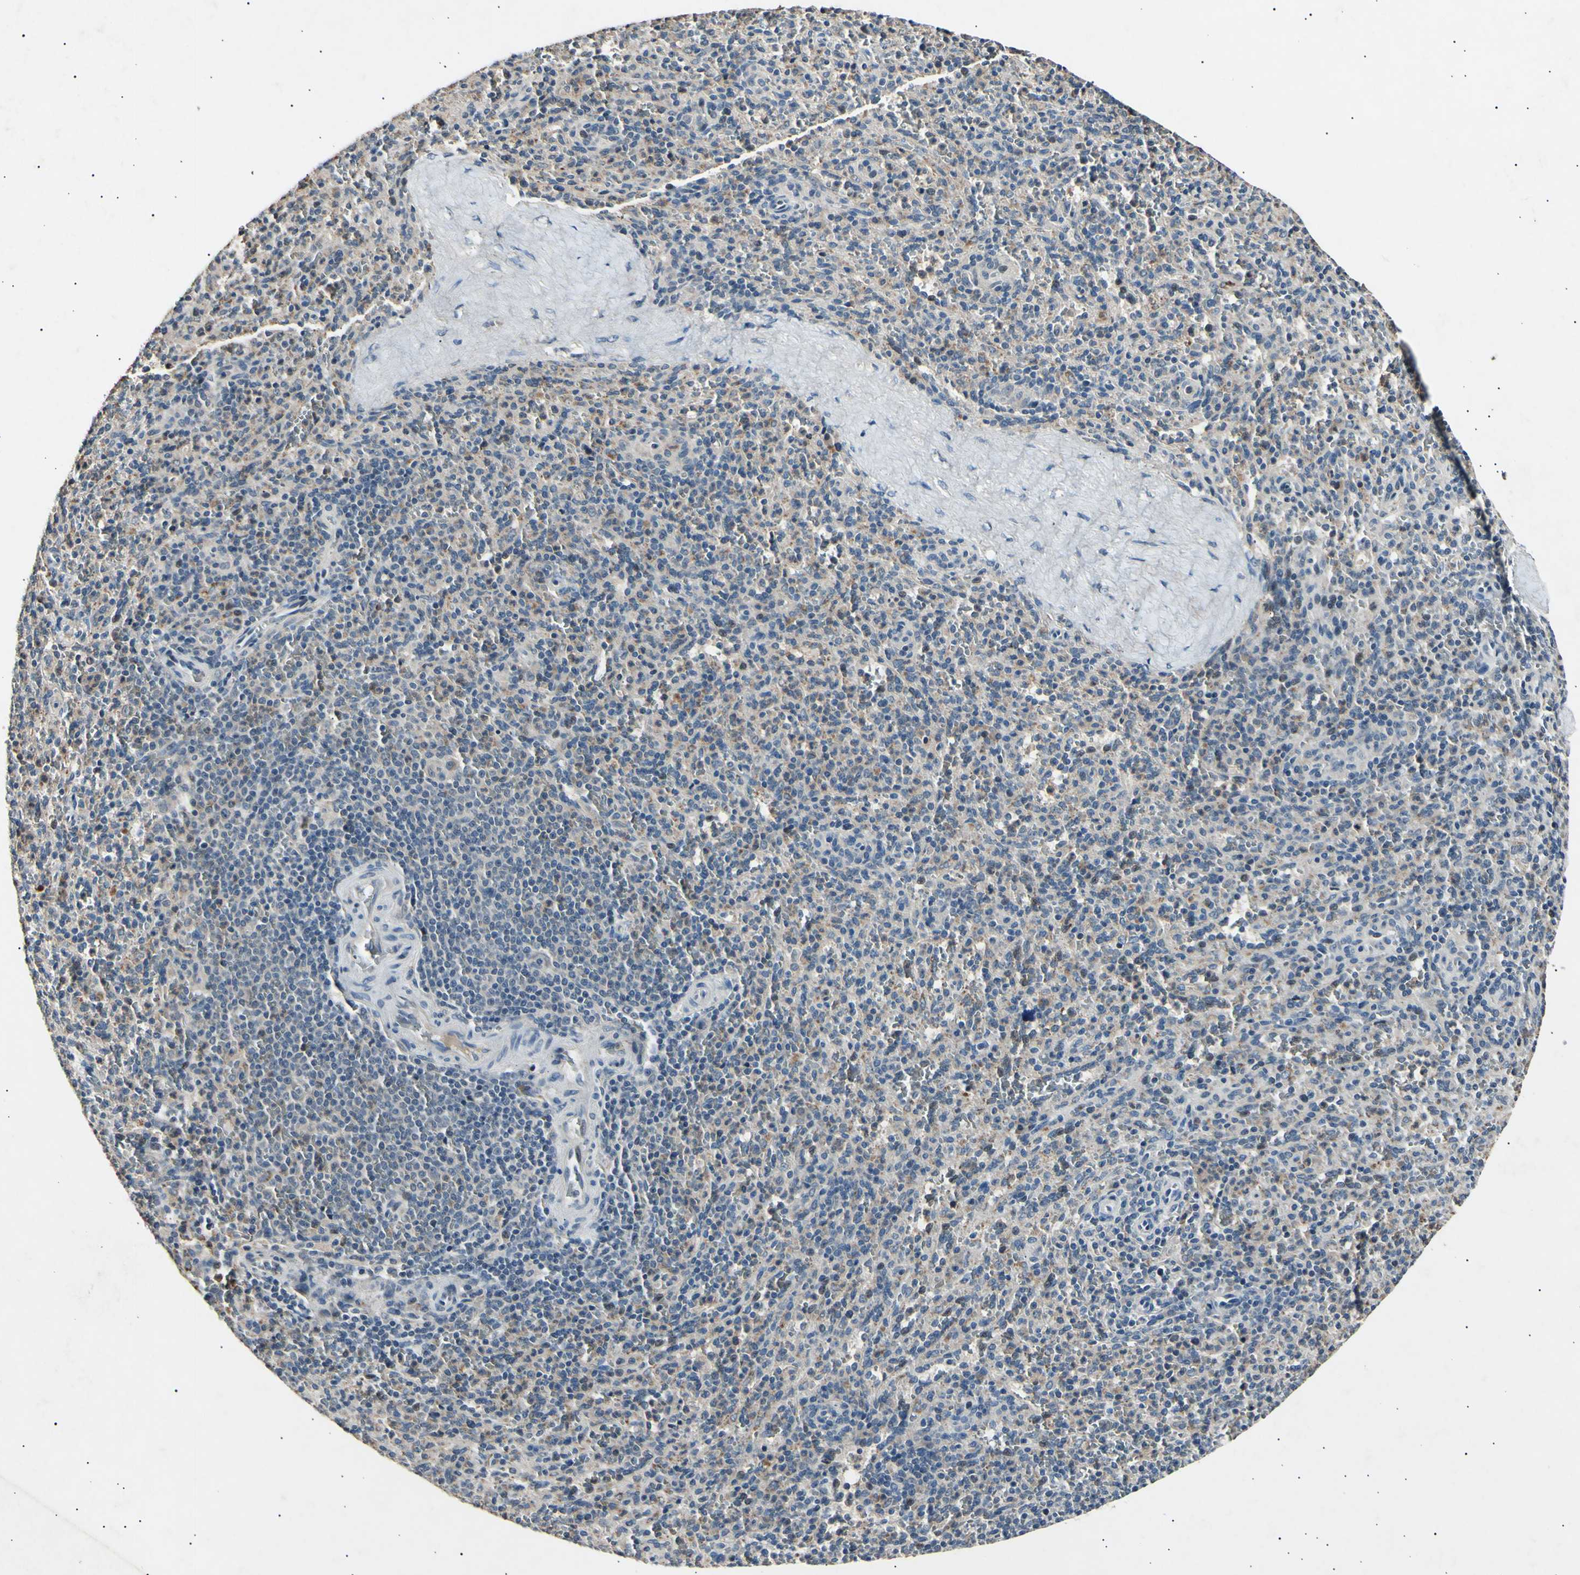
{"staining": {"intensity": "moderate", "quantity": "<25%", "location": "cytoplasmic/membranous"}, "tissue": "spleen", "cell_type": "Cells in red pulp", "image_type": "normal", "snomed": [{"axis": "morphology", "description": "Normal tissue, NOS"}, {"axis": "topography", "description": "Spleen"}], "caption": "A brown stain shows moderate cytoplasmic/membranous staining of a protein in cells in red pulp of benign spleen.", "gene": "ADCY3", "patient": {"sex": "male", "age": 36}}